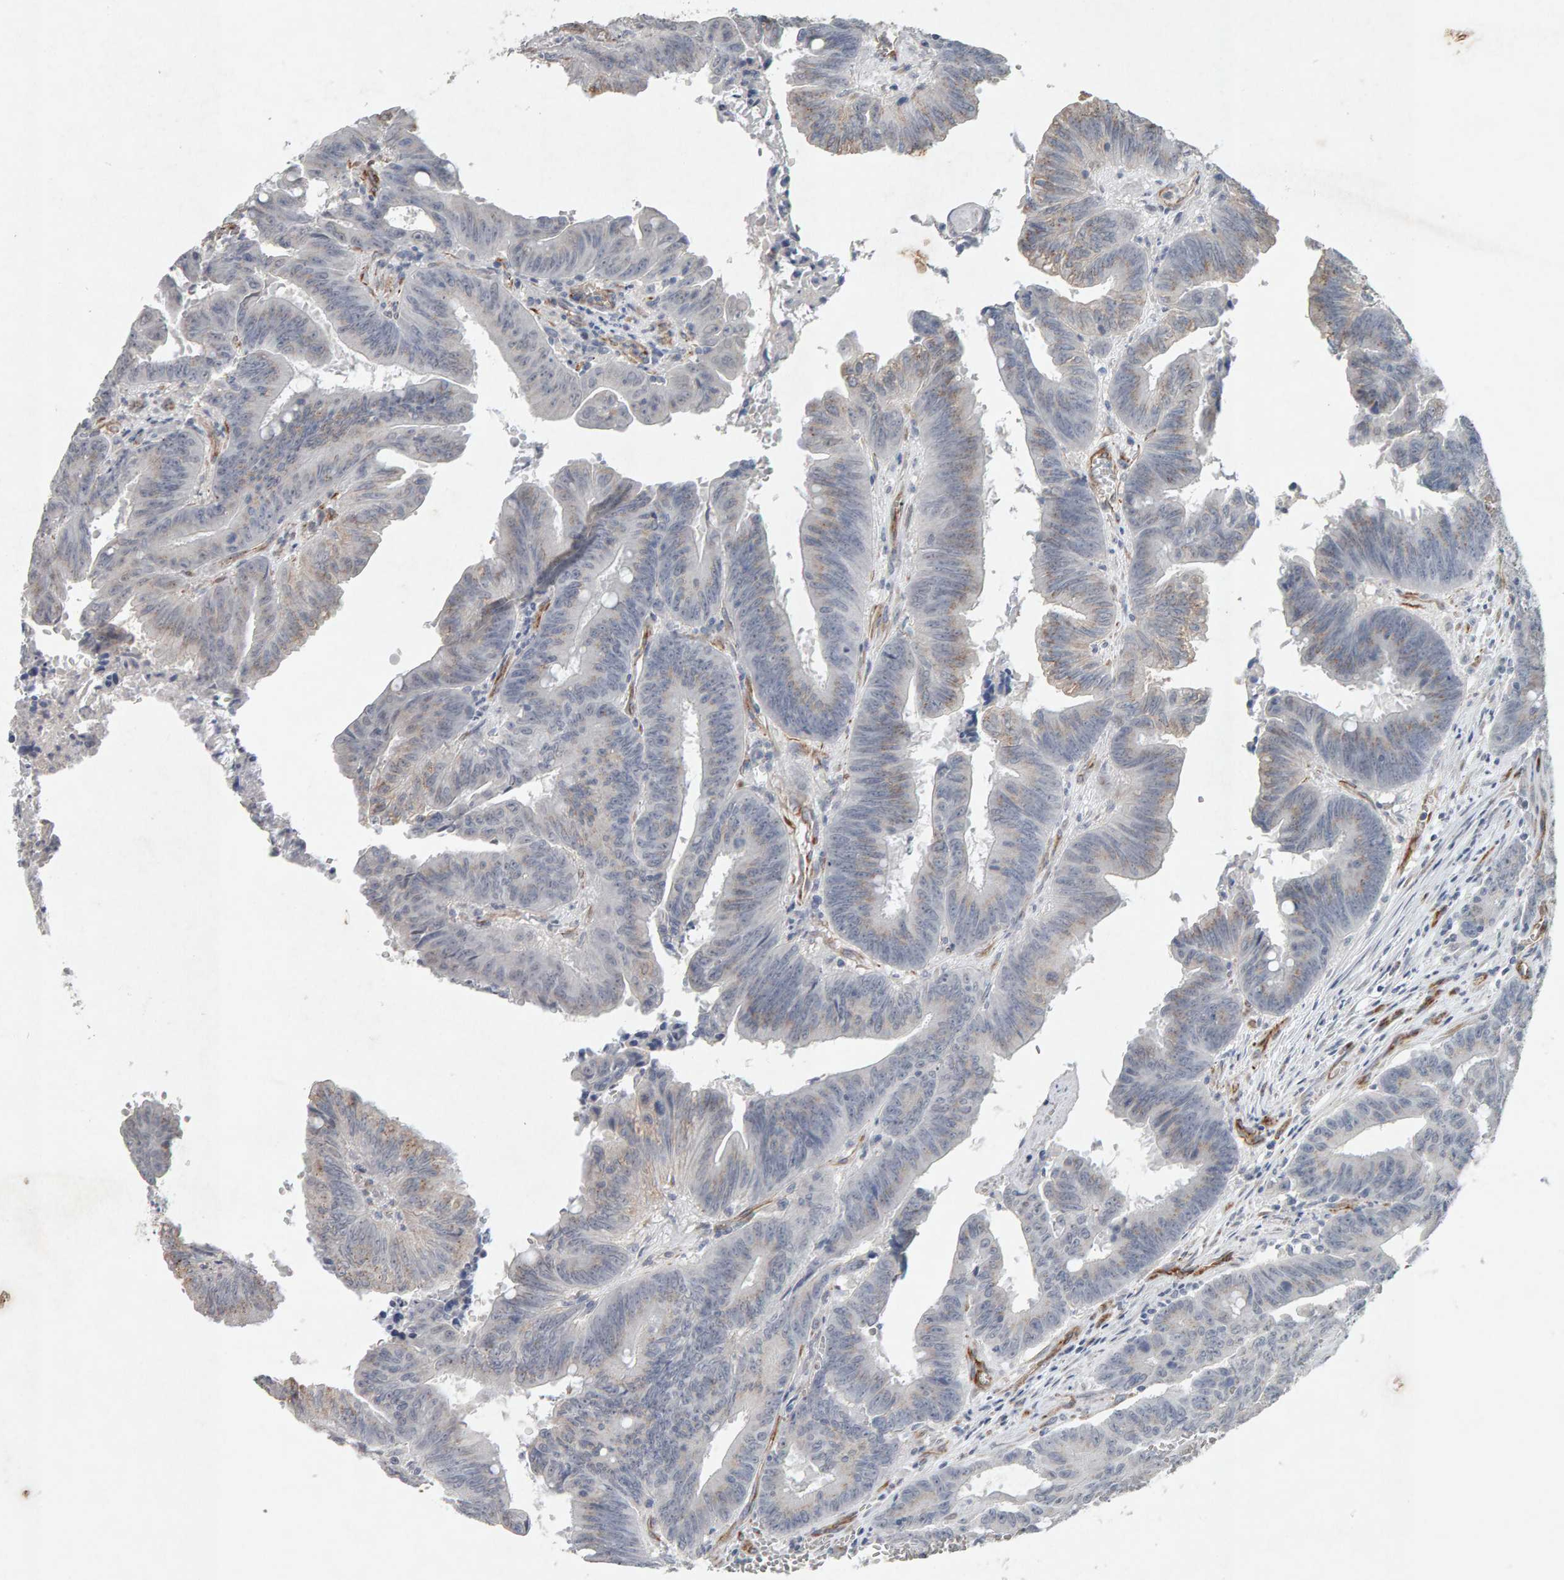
{"staining": {"intensity": "weak", "quantity": "<25%", "location": "cytoplasmic/membranous"}, "tissue": "colorectal cancer", "cell_type": "Tumor cells", "image_type": "cancer", "snomed": [{"axis": "morphology", "description": "Adenocarcinoma, NOS"}, {"axis": "topography", "description": "Colon"}], "caption": "DAB immunohistochemical staining of colorectal adenocarcinoma demonstrates no significant staining in tumor cells.", "gene": "PTPRM", "patient": {"sex": "male", "age": 45}}